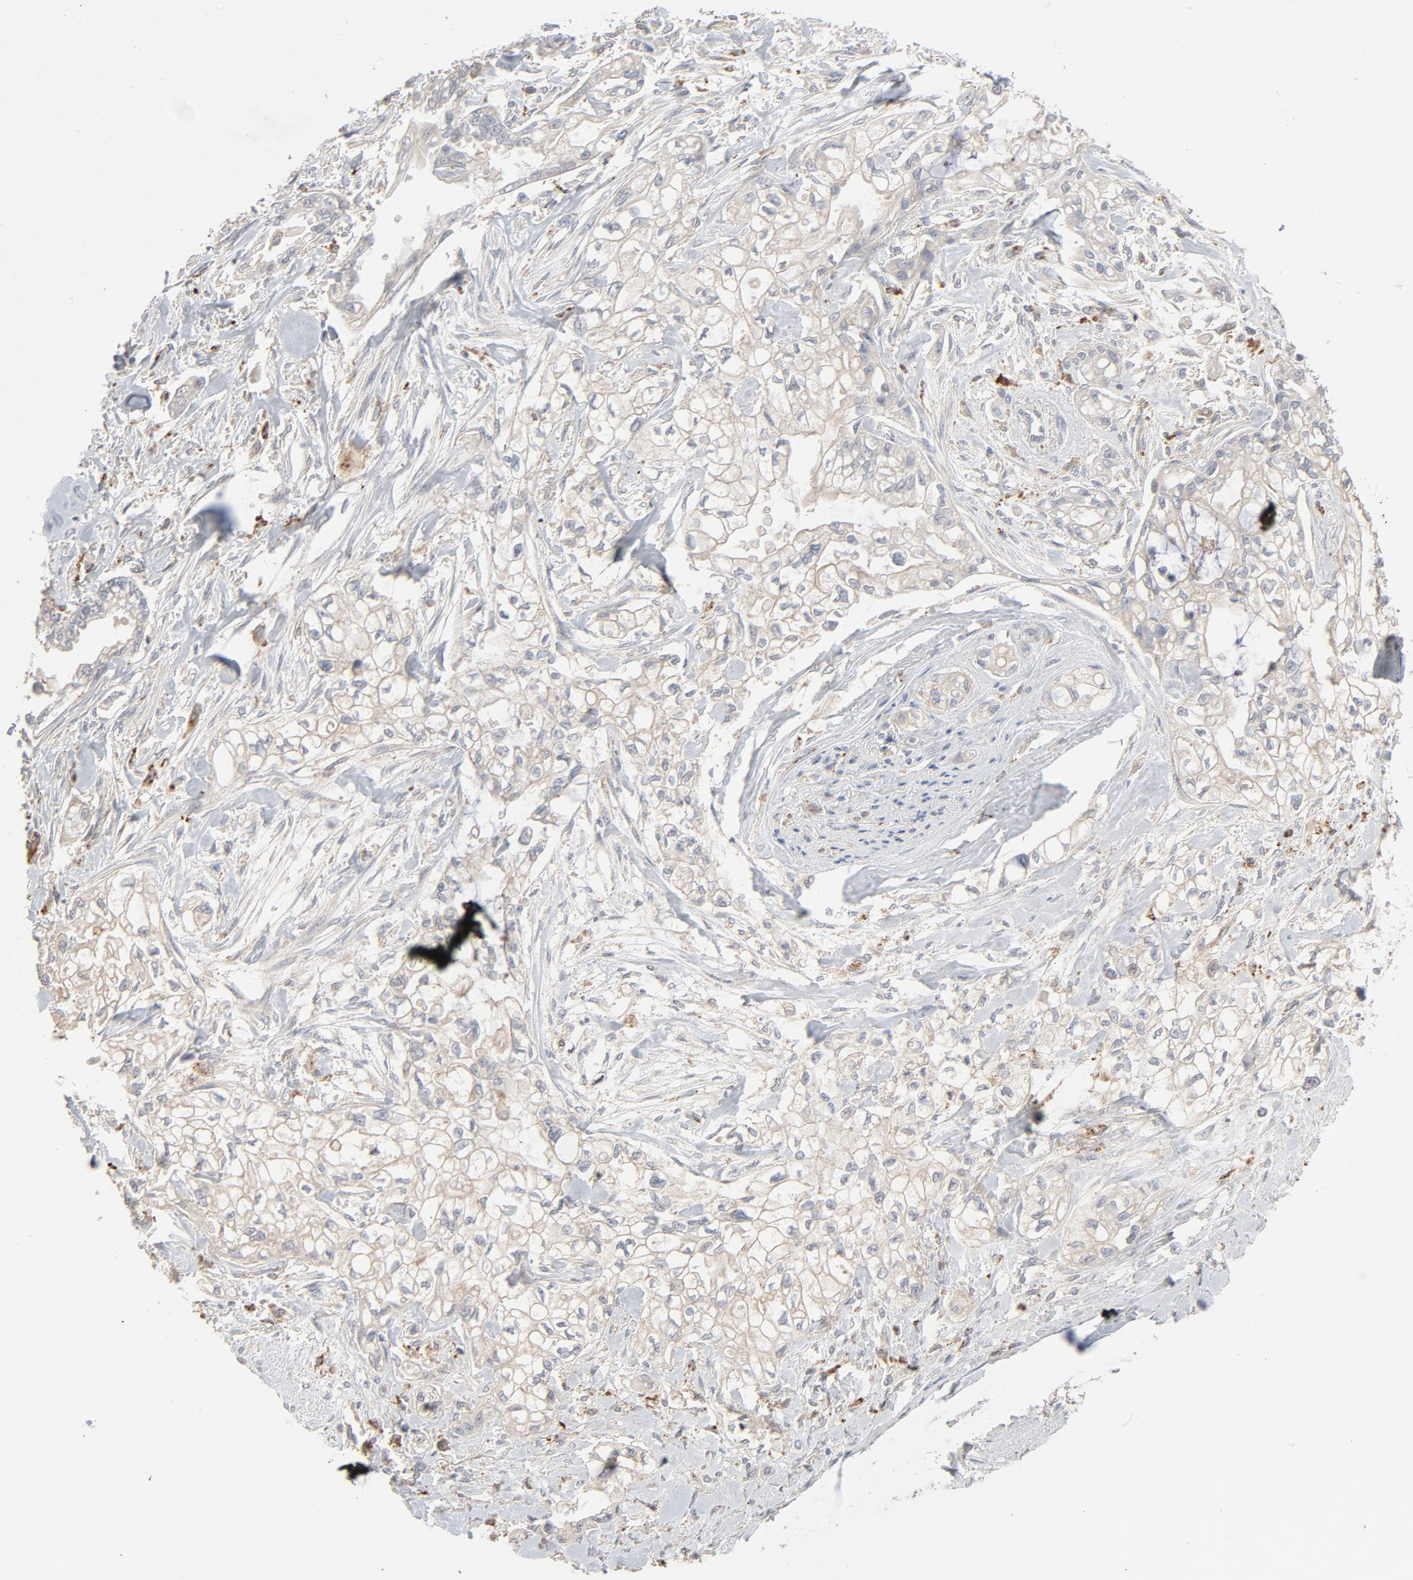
{"staining": {"intensity": "negative", "quantity": "none", "location": "none"}, "tissue": "pancreatic cancer", "cell_type": "Tumor cells", "image_type": "cancer", "snomed": [{"axis": "morphology", "description": "Normal tissue, NOS"}, {"axis": "topography", "description": "Pancreas"}], "caption": "Immunohistochemistry of pancreatic cancer shows no staining in tumor cells. (Brightfield microscopy of DAB immunohistochemistry (IHC) at high magnification).", "gene": "POMT2", "patient": {"sex": "male", "age": 42}}